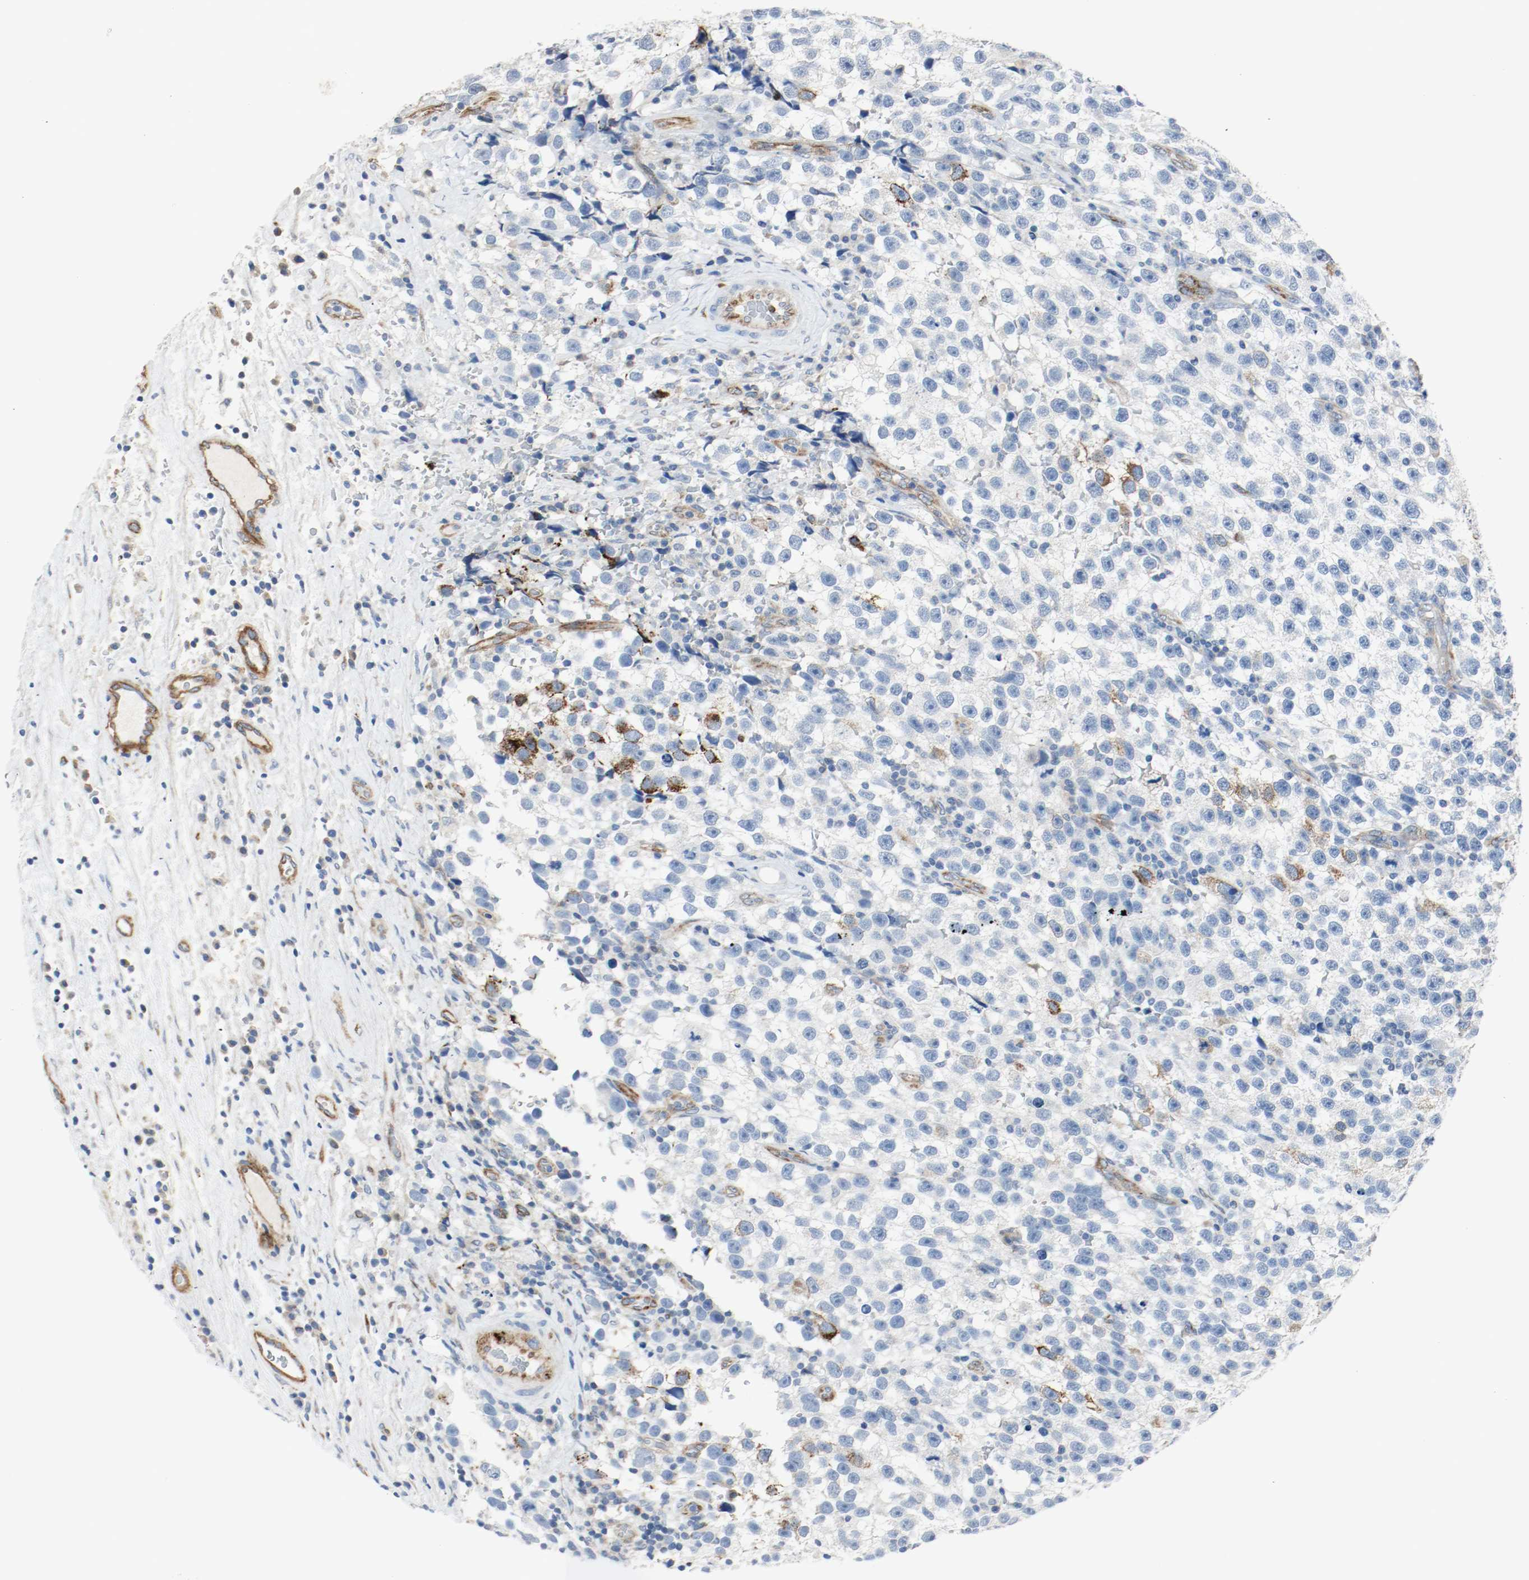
{"staining": {"intensity": "negative", "quantity": "none", "location": "none"}, "tissue": "testis cancer", "cell_type": "Tumor cells", "image_type": "cancer", "snomed": [{"axis": "morphology", "description": "Seminoma, NOS"}, {"axis": "topography", "description": "Testis"}], "caption": "Immunohistochemical staining of testis cancer demonstrates no significant expression in tumor cells.", "gene": "LAMB1", "patient": {"sex": "male", "age": 33}}